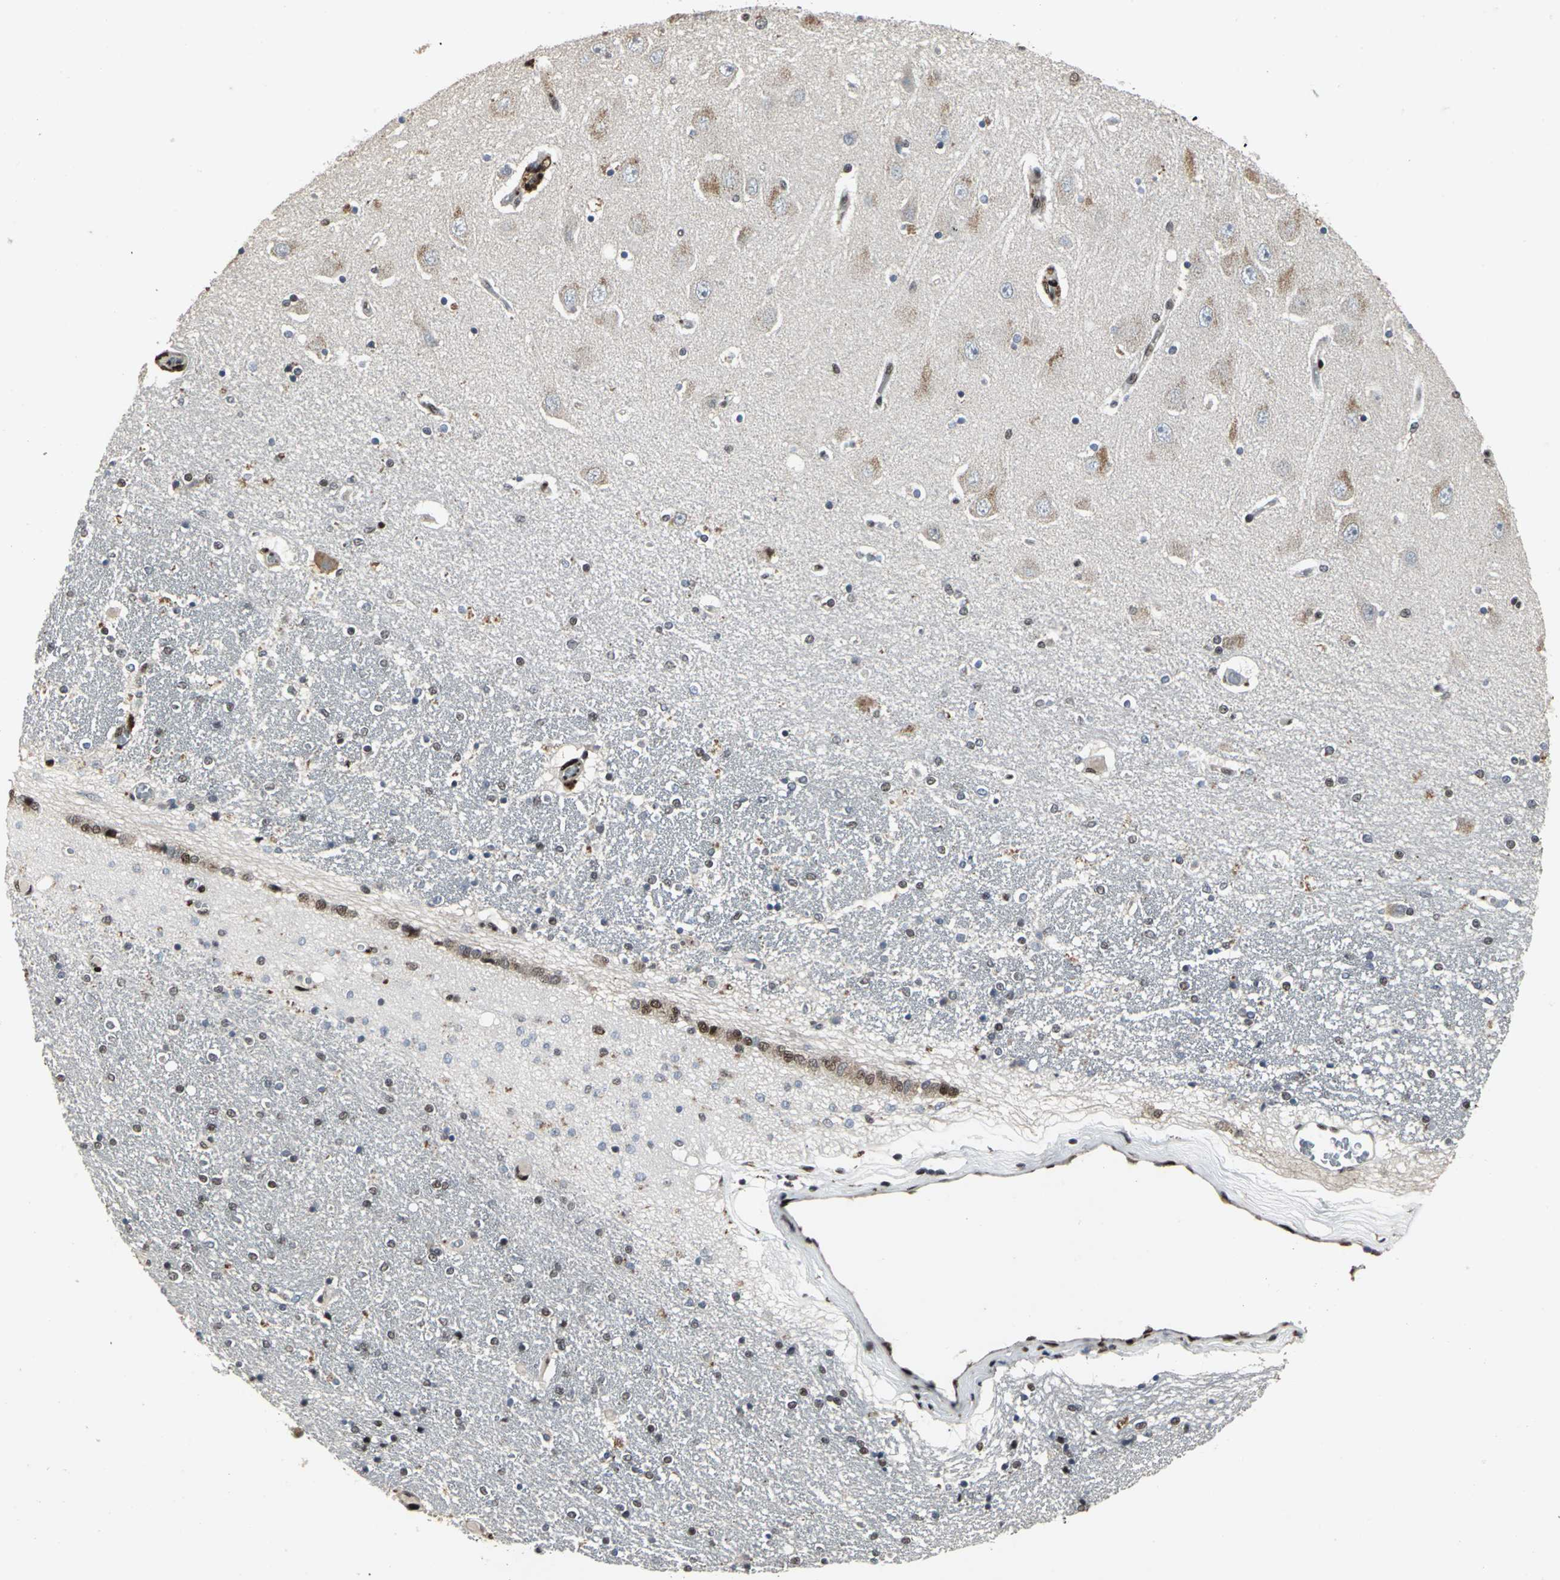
{"staining": {"intensity": "weak", "quantity": "<25%", "location": "nuclear"}, "tissue": "hippocampus", "cell_type": "Glial cells", "image_type": "normal", "snomed": [{"axis": "morphology", "description": "Normal tissue, NOS"}, {"axis": "topography", "description": "Hippocampus"}], "caption": "This is a micrograph of IHC staining of unremarkable hippocampus, which shows no positivity in glial cells.", "gene": "SRF", "patient": {"sex": "female", "age": 54}}